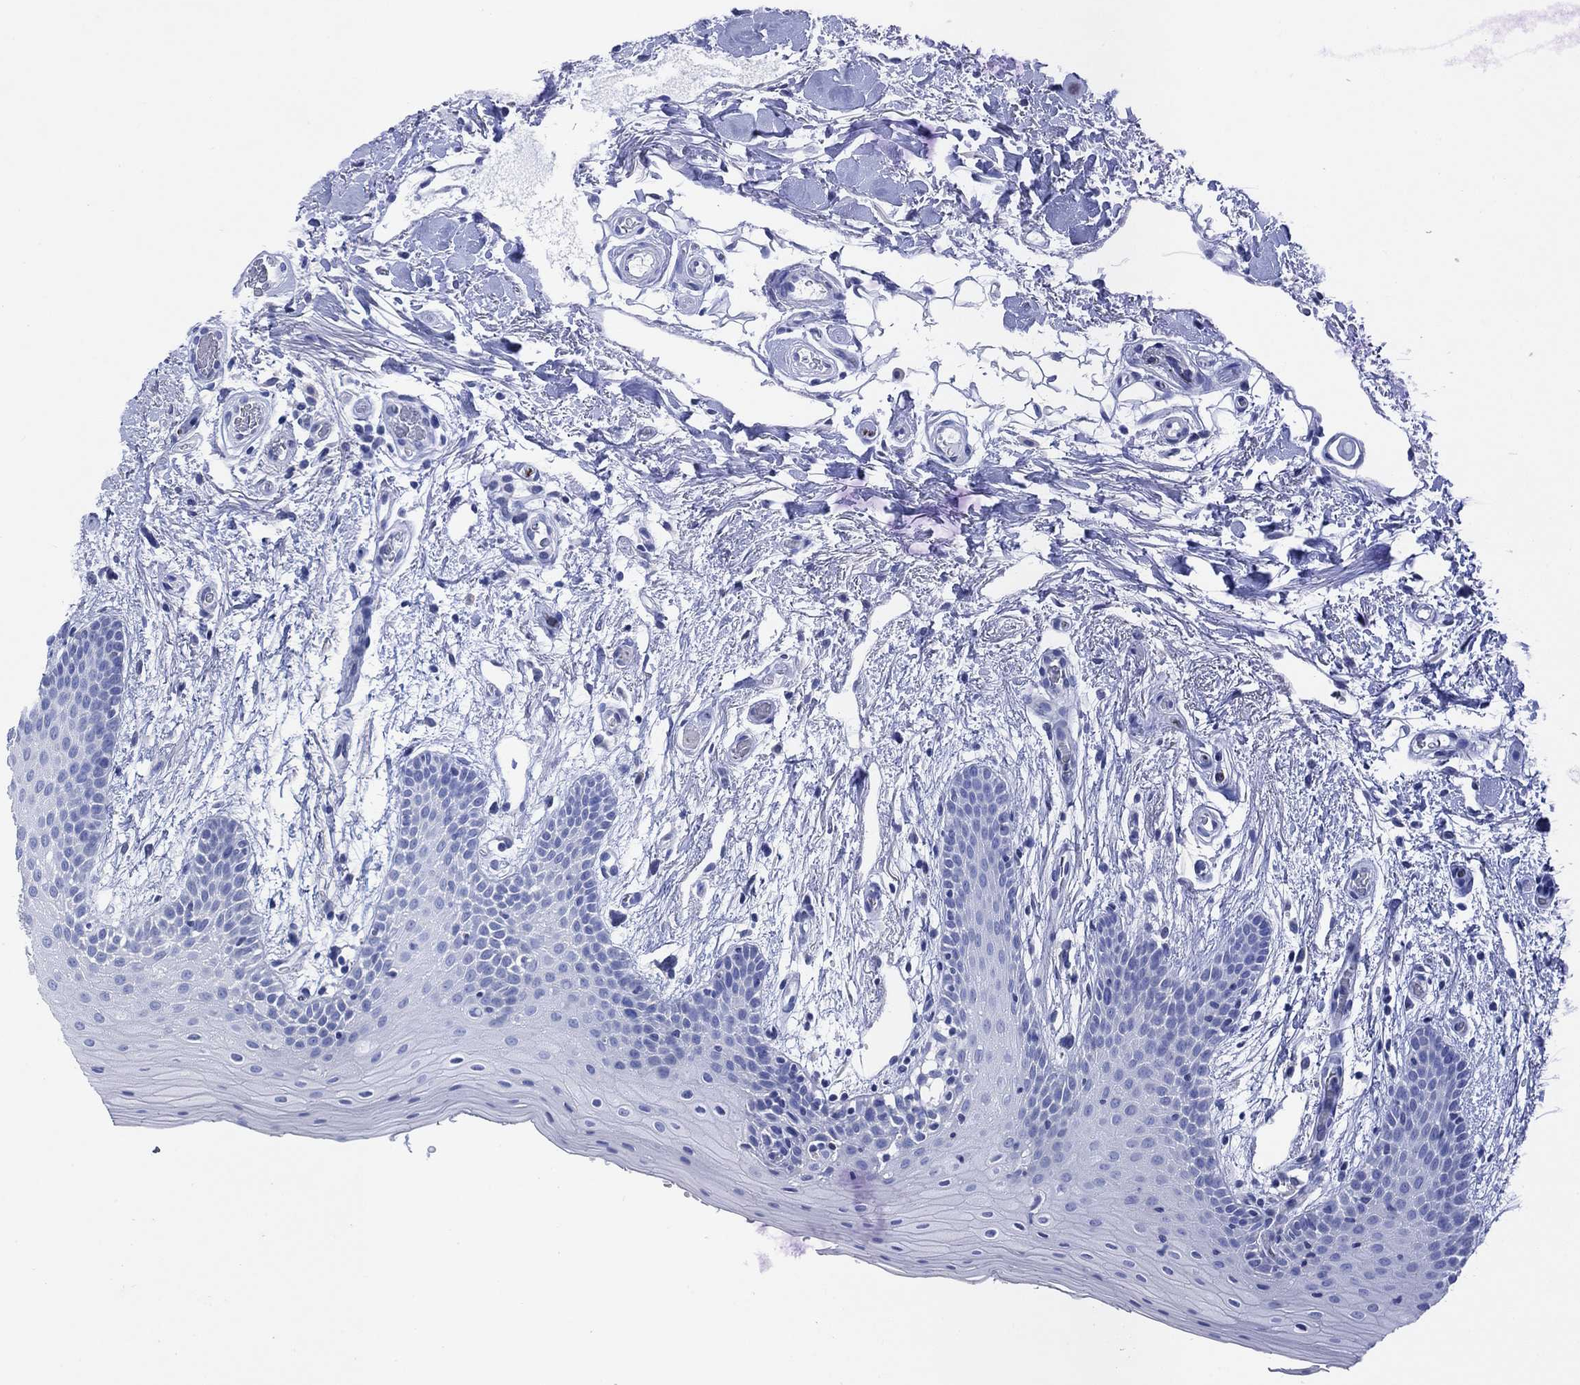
{"staining": {"intensity": "negative", "quantity": "none", "location": "none"}, "tissue": "oral mucosa", "cell_type": "Squamous epithelial cells", "image_type": "normal", "snomed": [{"axis": "morphology", "description": "Normal tissue, NOS"}, {"axis": "topography", "description": "Oral tissue"}, {"axis": "topography", "description": "Tounge, NOS"}], "caption": "Oral mucosa was stained to show a protein in brown. There is no significant staining in squamous epithelial cells. Brightfield microscopy of immunohistochemistry stained with DAB (brown) and hematoxylin (blue), captured at high magnification.", "gene": "SCCPDH", "patient": {"sex": "female", "age": 86}}